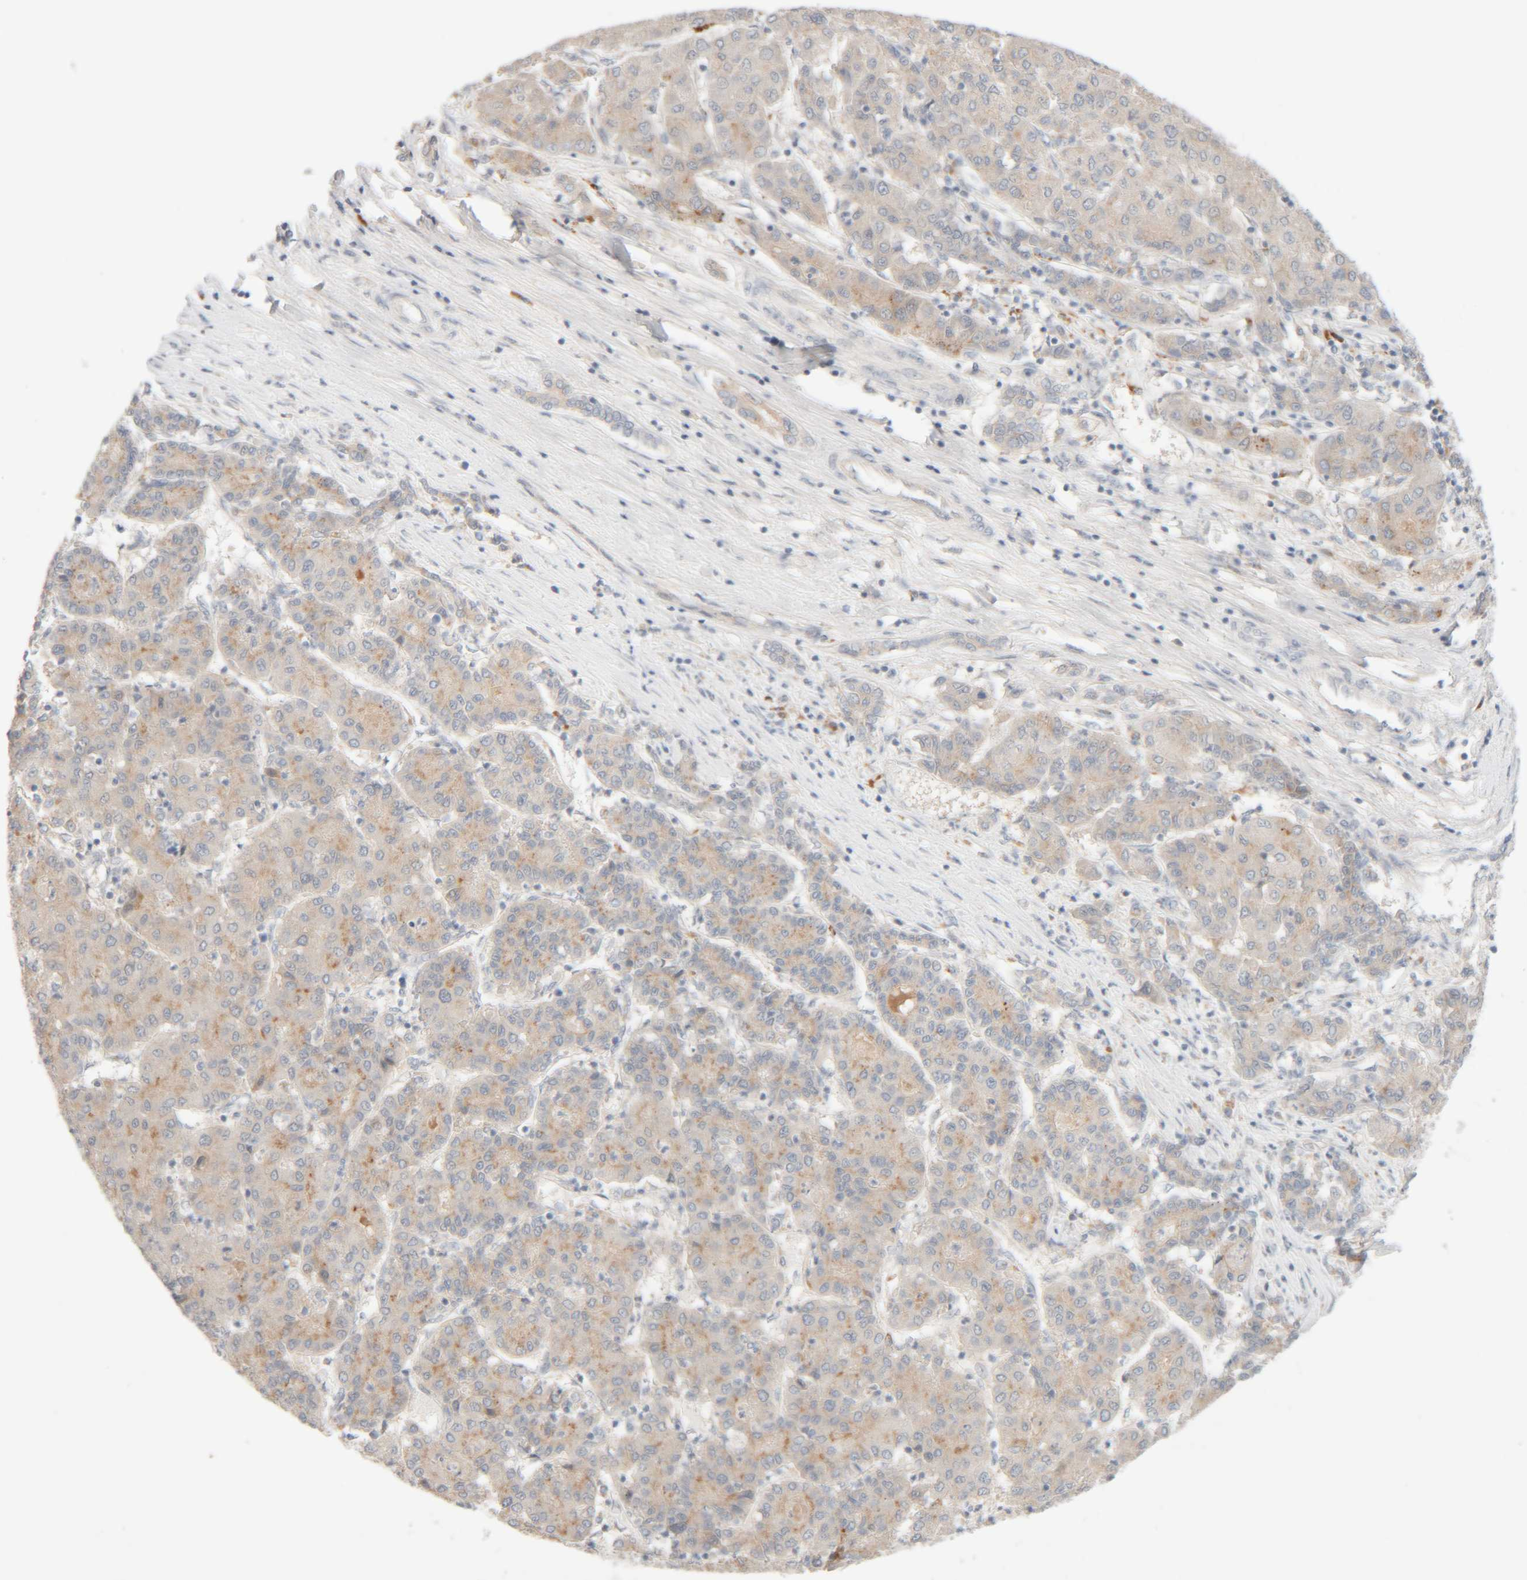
{"staining": {"intensity": "negative", "quantity": "none", "location": "none"}, "tissue": "liver cancer", "cell_type": "Tumor cells", "image_type": "cancer", "snomed": [{"axis": "morphology", "description": "Carcinoma, Hepatocellular, NOS"}, {"axis": "topography", "description": "Liver"}], "caption": "There is no significant positivity in tumor cells of liver cancer (hepatocellular carcinoma).", "gene": "CHKA", "patient": {"sex": "male", "age": 65}}